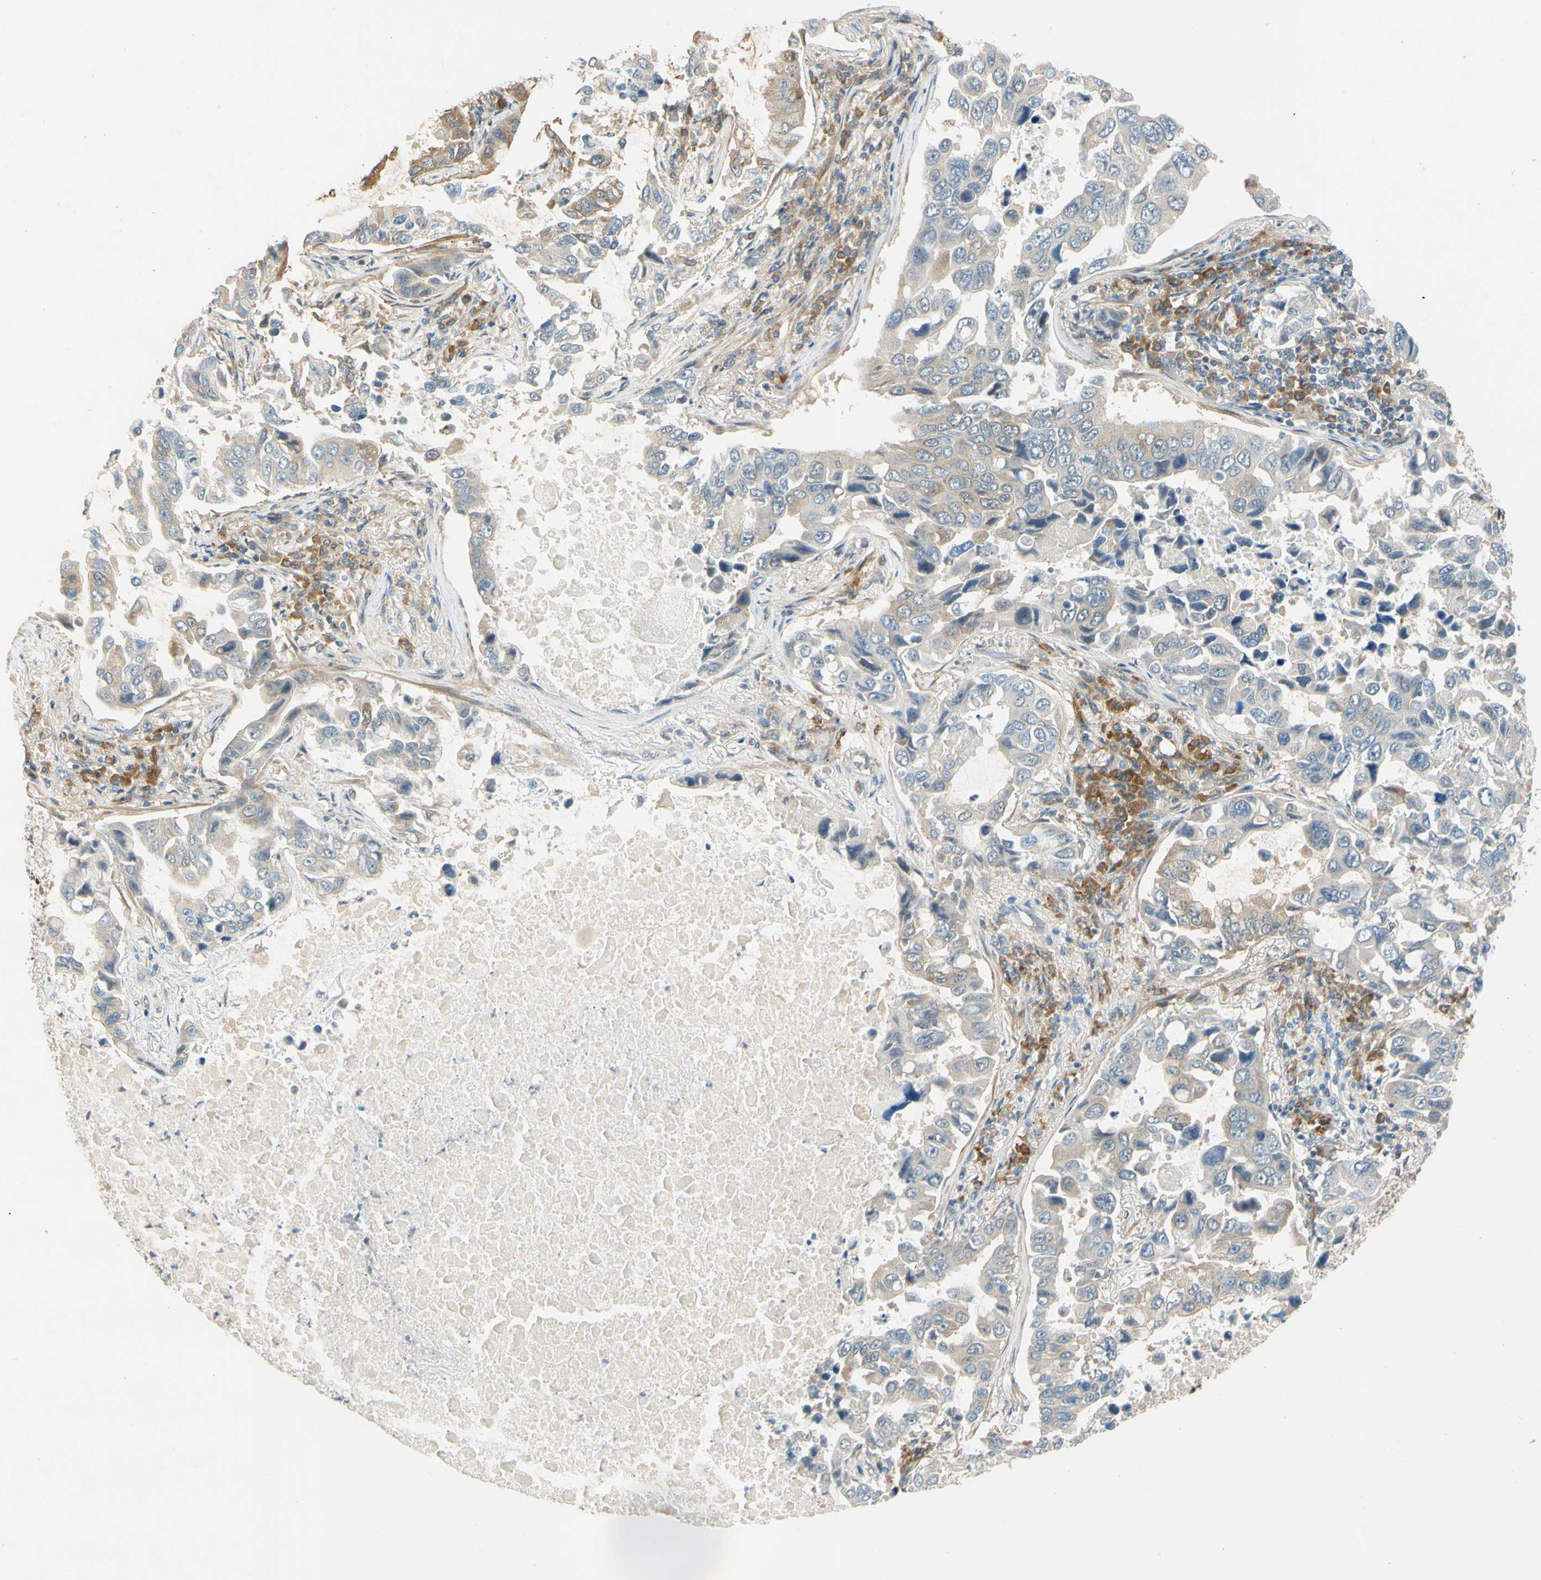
{"staining": {"intensity": "moderate", "quantity": ">75%", "location": "cytoplasmic/membranous"}, "tissue": "lung cancer", "cell_type": "Tumor cells", "image_type": "cancer", "snomed": [{"axis": "morphology", "description": "Adenocarcinoma, NOS"}, {"axis": "topography", "description": "Lung"}], "caption": "Protein staining exhibits moderate cytoplasmic/membranous expression in about >75% of tumor cells in lung cancer (adenocarcinoma).", "gene": "WIPI1", "patient": {"sex": "male", "age": 64}}